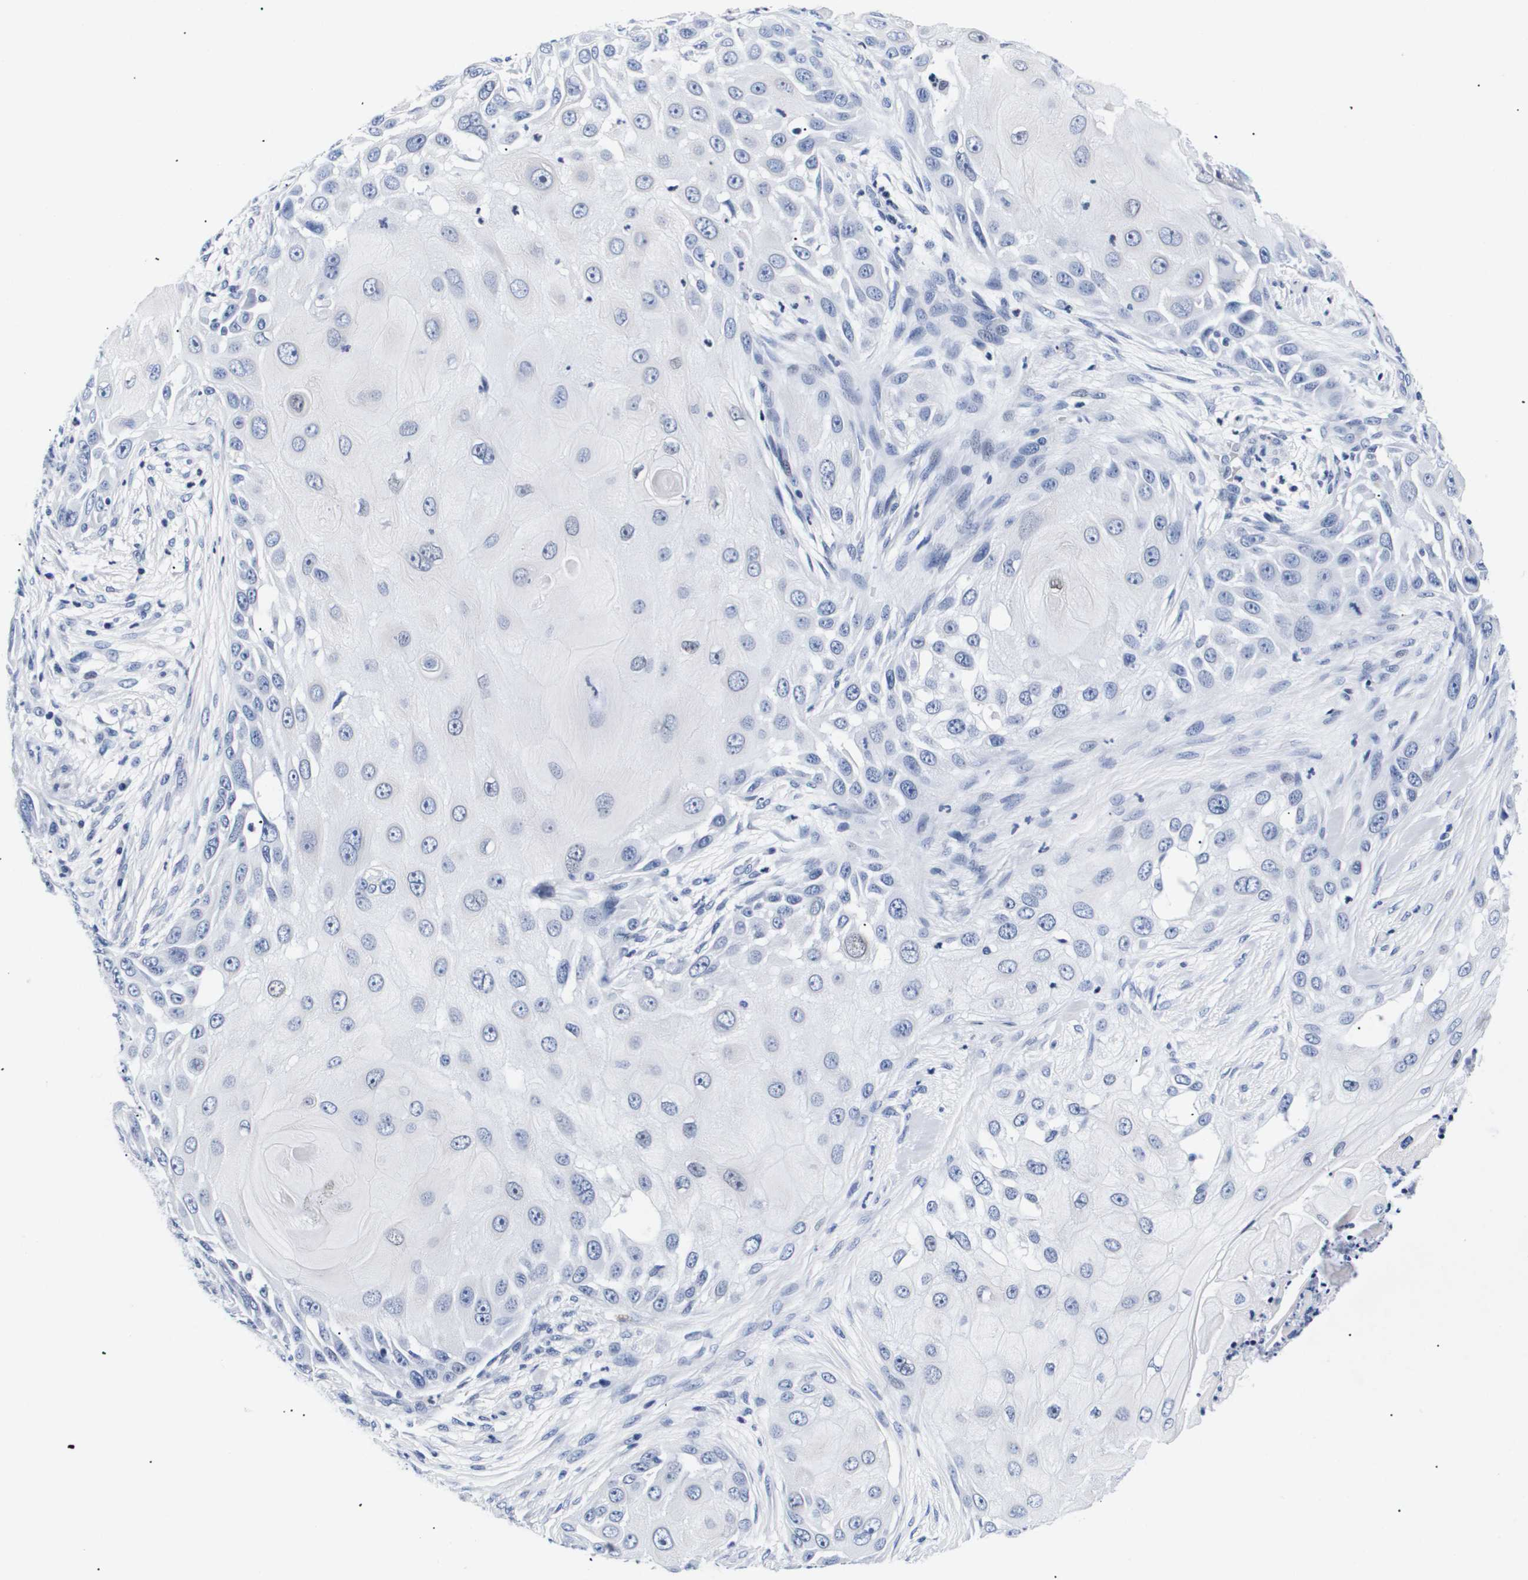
{"staining": {"intensity": "negative", "quantity": "none", "location": "none"}, "tissue": "skin cancer", "cell_type": "Tumor cells", "image_type": "cancer", "snomed": [{"axis": "morphology", "description": "Squamous cell carcinoma, NOS"}, {"axis": "topography", "description": "Skin"}], "caption": "The histopathology image exhibits no staining of tumor cells in skin squamous cell carcinoma.", "gene": "SHD", "patient": {"sex": "female", "age": 44}}